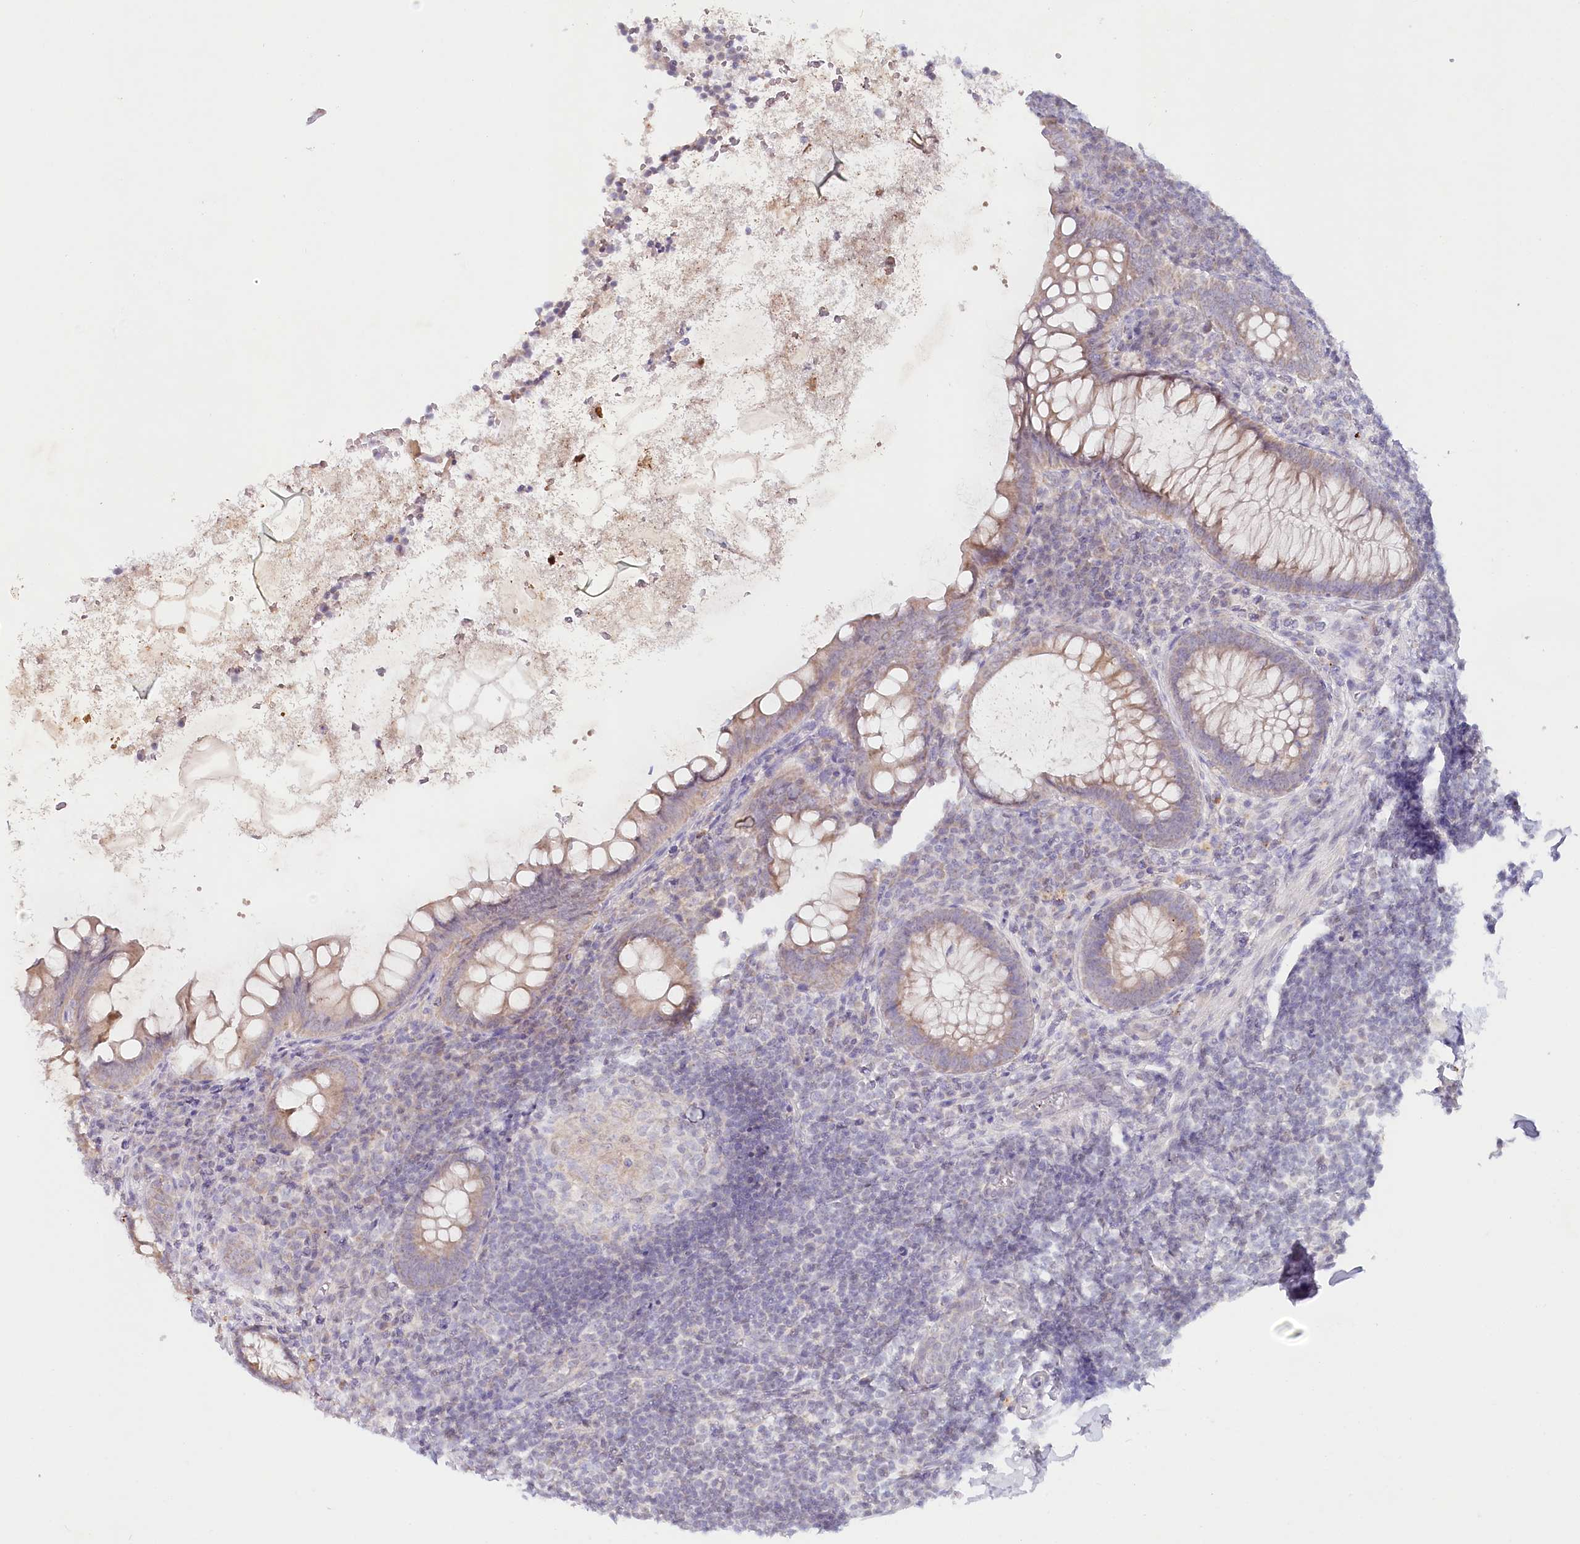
{"staining": {"intensity": "weak", "quantity": ">75%", "location": "cytoplasmic/membranous"}, "tissue": "appendix", "cell_type": "Glandular cells", "image_type": "normal", "snomed": [{"axis": "morphology", "description": "Normal tissue, NOS"}, {"axis": "topography", "description": "Appendix"}], "caption": "A brown stain labels weak cytoplasmic/membranous expression of a protein in glandular cells of benign appendix. (IHC, brightfield microscopy, high magnification).", "gene": "PSAPL1", "patient": {"sex": "female", "age": 33}}